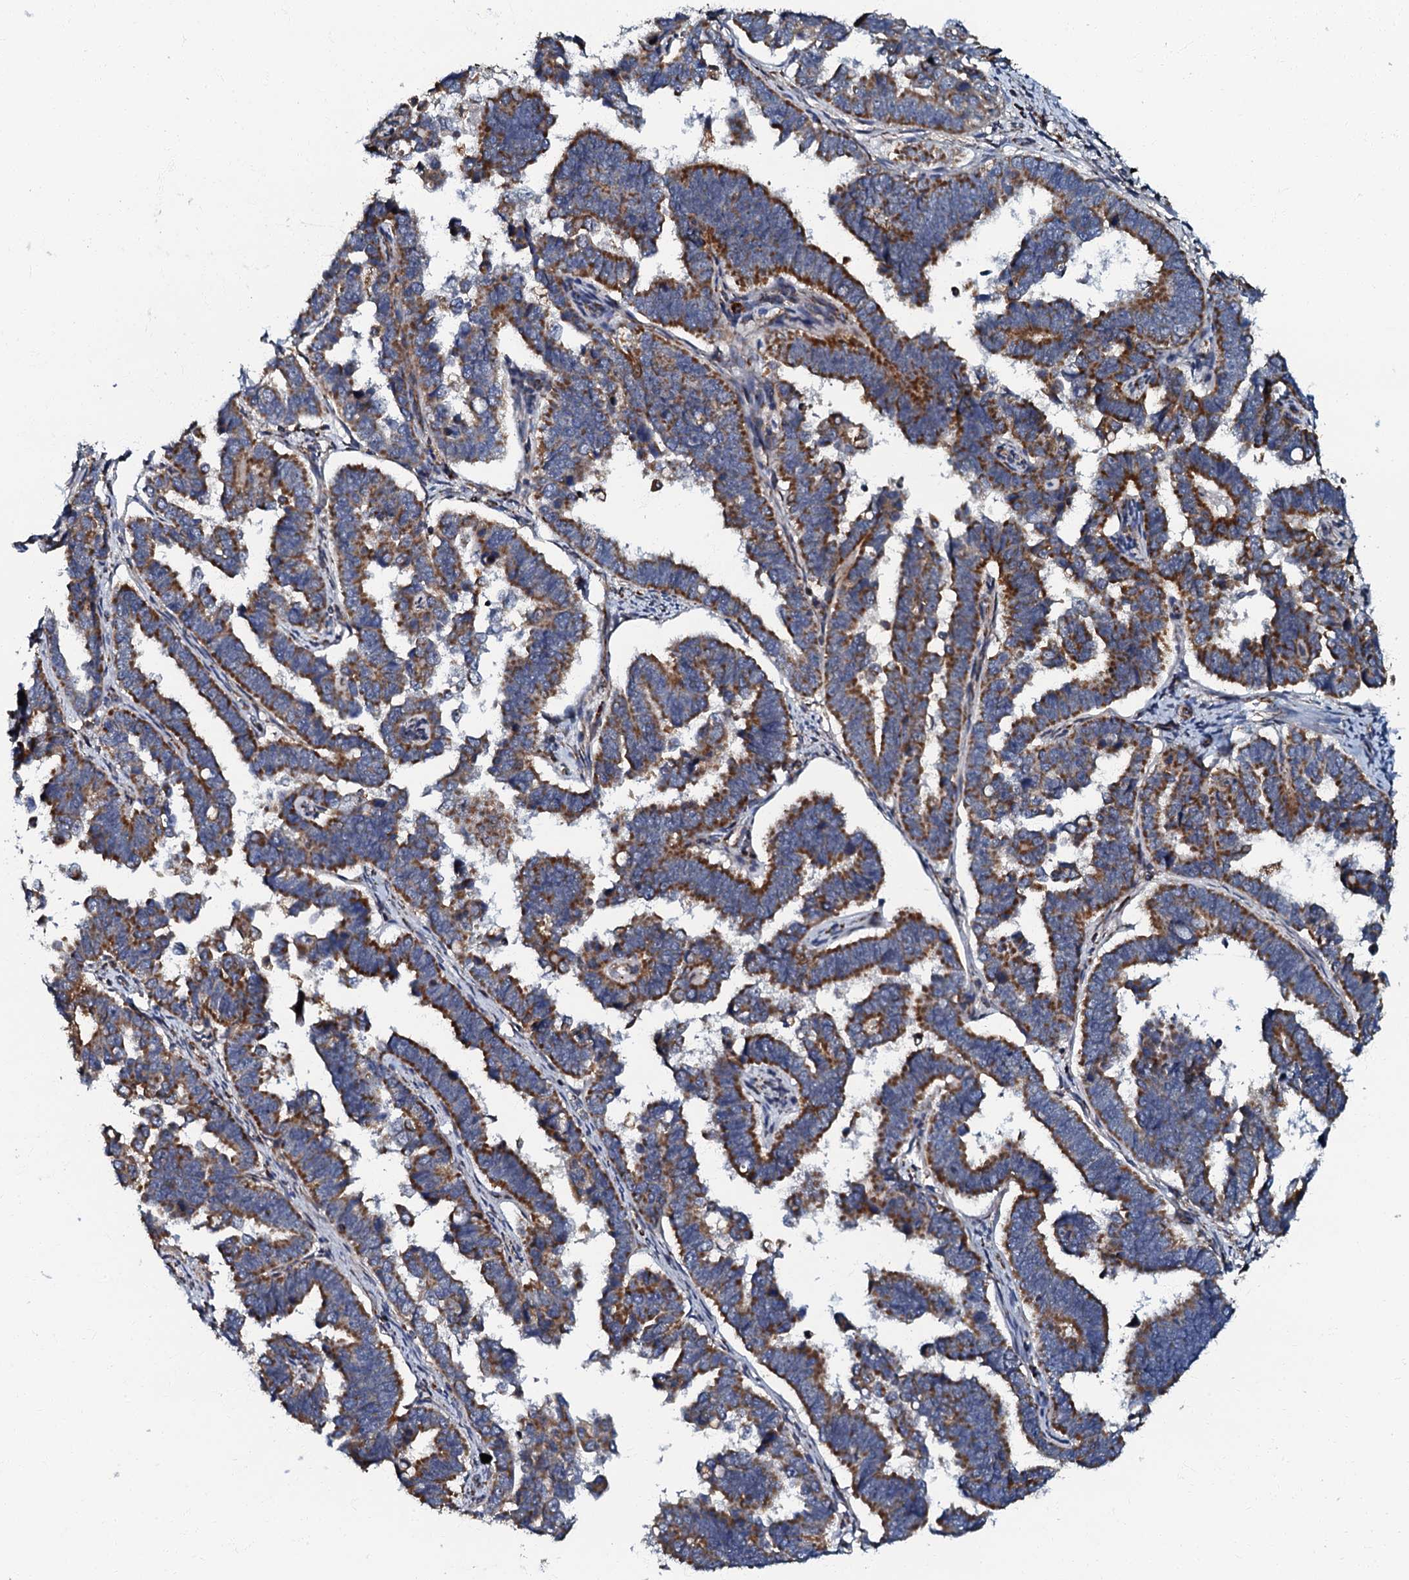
{"staining": {"intensity": "strong", "quantity": ">75%", "location": "cytoplasmic/membranous"}, "tissue": "endometrial cancer", "cell_type": "Tumor cells", "image_type": "cancer", "snomed": [{"axis": "morphology", "description": "Adenocarcinoma, NOS"}, {"axis": "topography", "description": "Endometrium"}], "caption": "Approximately >75% of tumor cells in adenocarcinoma (endometrial) demonstrate strong cytoplasmic/membranous protein positivity as visualized by brown immunohistochemical staining.", "gene": "NDUFA12", "patient": {"sex": "female", "age": 75}}